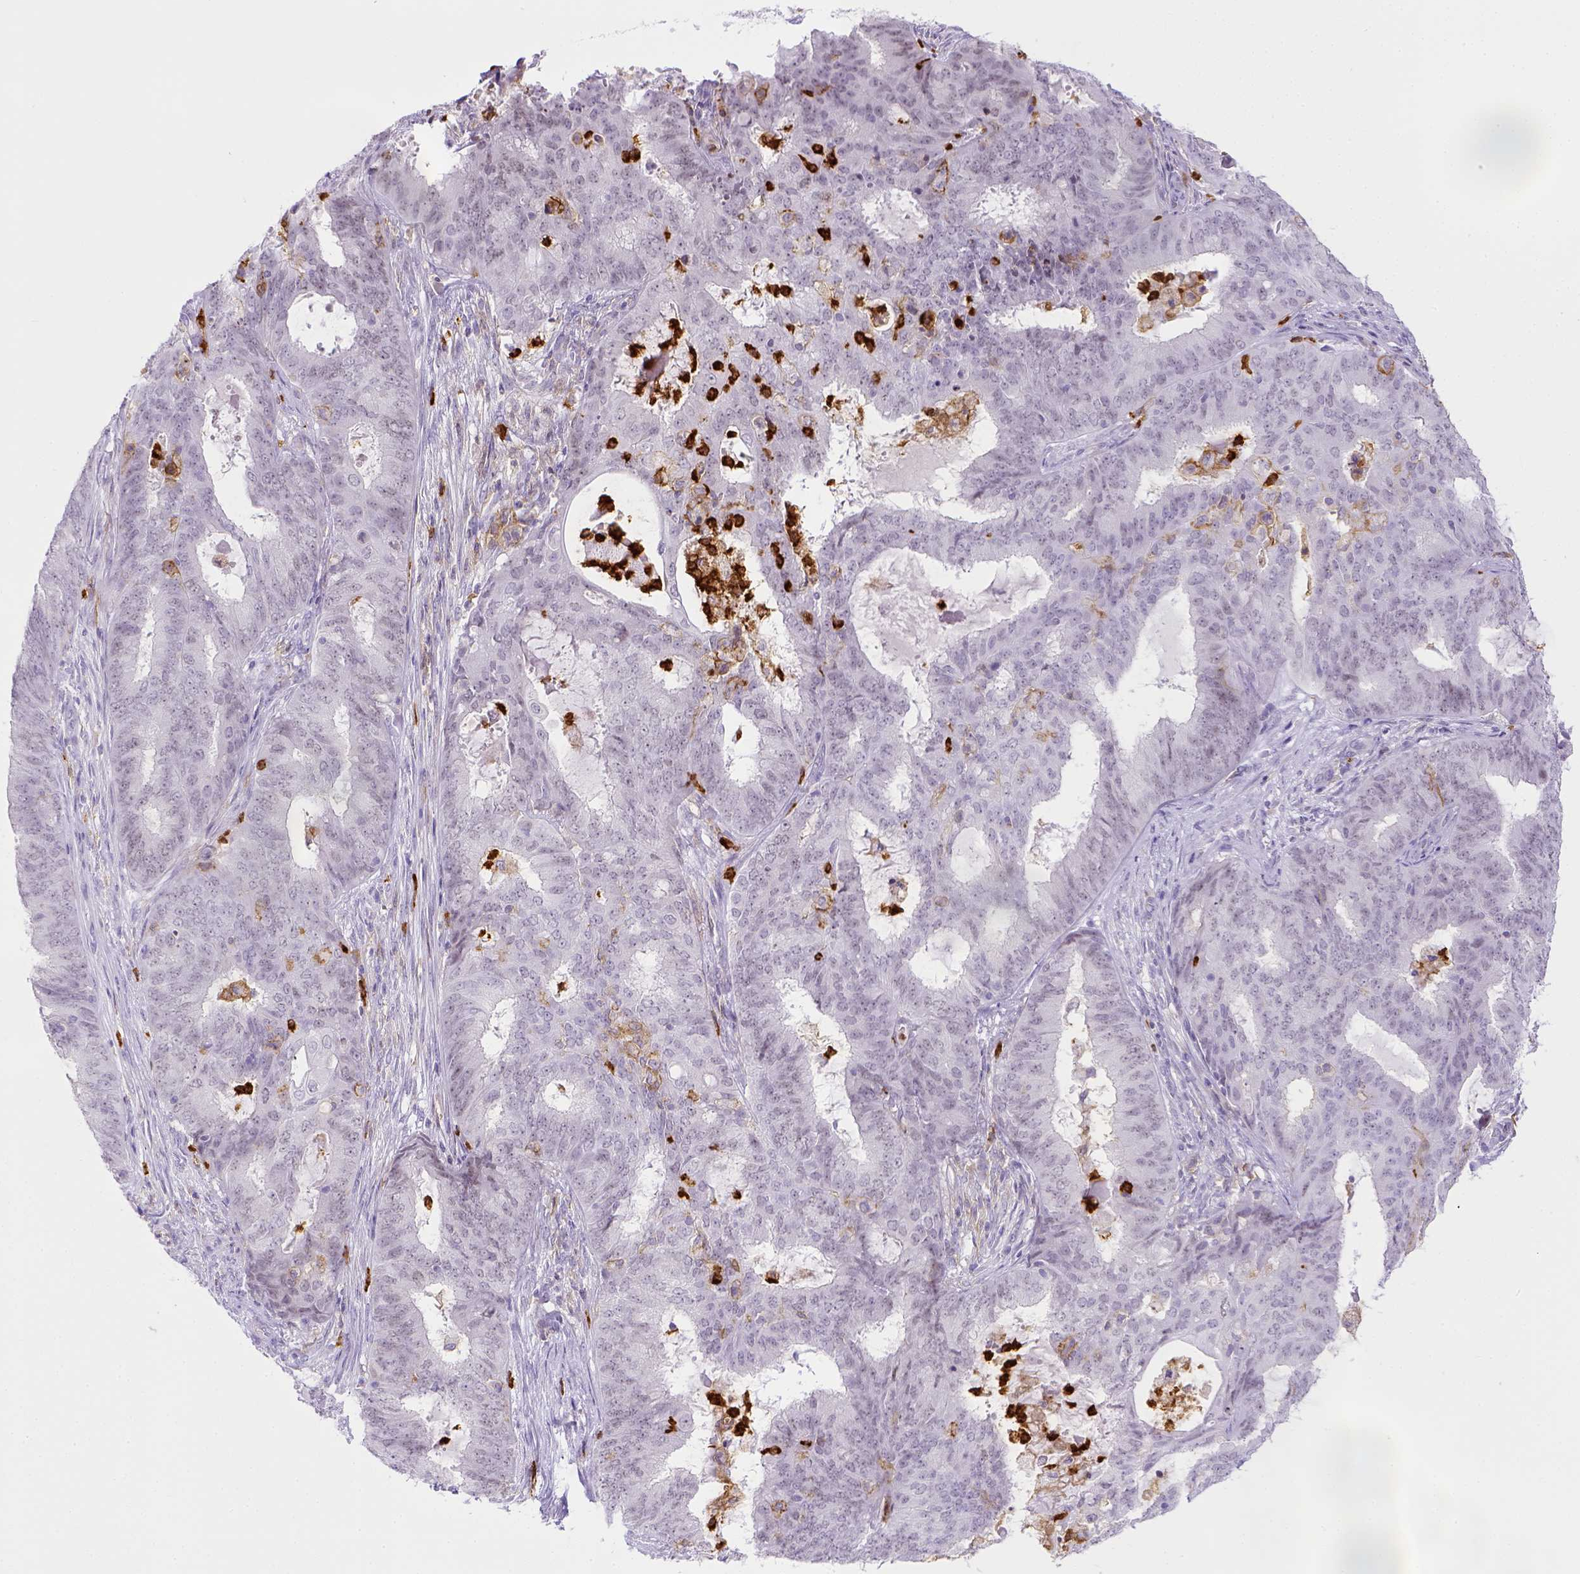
{"staining": {"intensity": "negative", "quantity": "none", "location": "none"}, "tissue": "endometrial cancer", "cell_type": "Tumor cells", "image_type": "cancer", "snomed": [{"axis": "morphology", "description": "Adenocarcinoma, NOS"}, {"axis": "topography", "description": "Endometrium"}], "caption": "Endometrial adenocarcinoma was stained to show a protein in brown. There is no significant expression in tumor cells.", "gene": "ITGAM", "patient": {"sex": "female", "age": 62}}